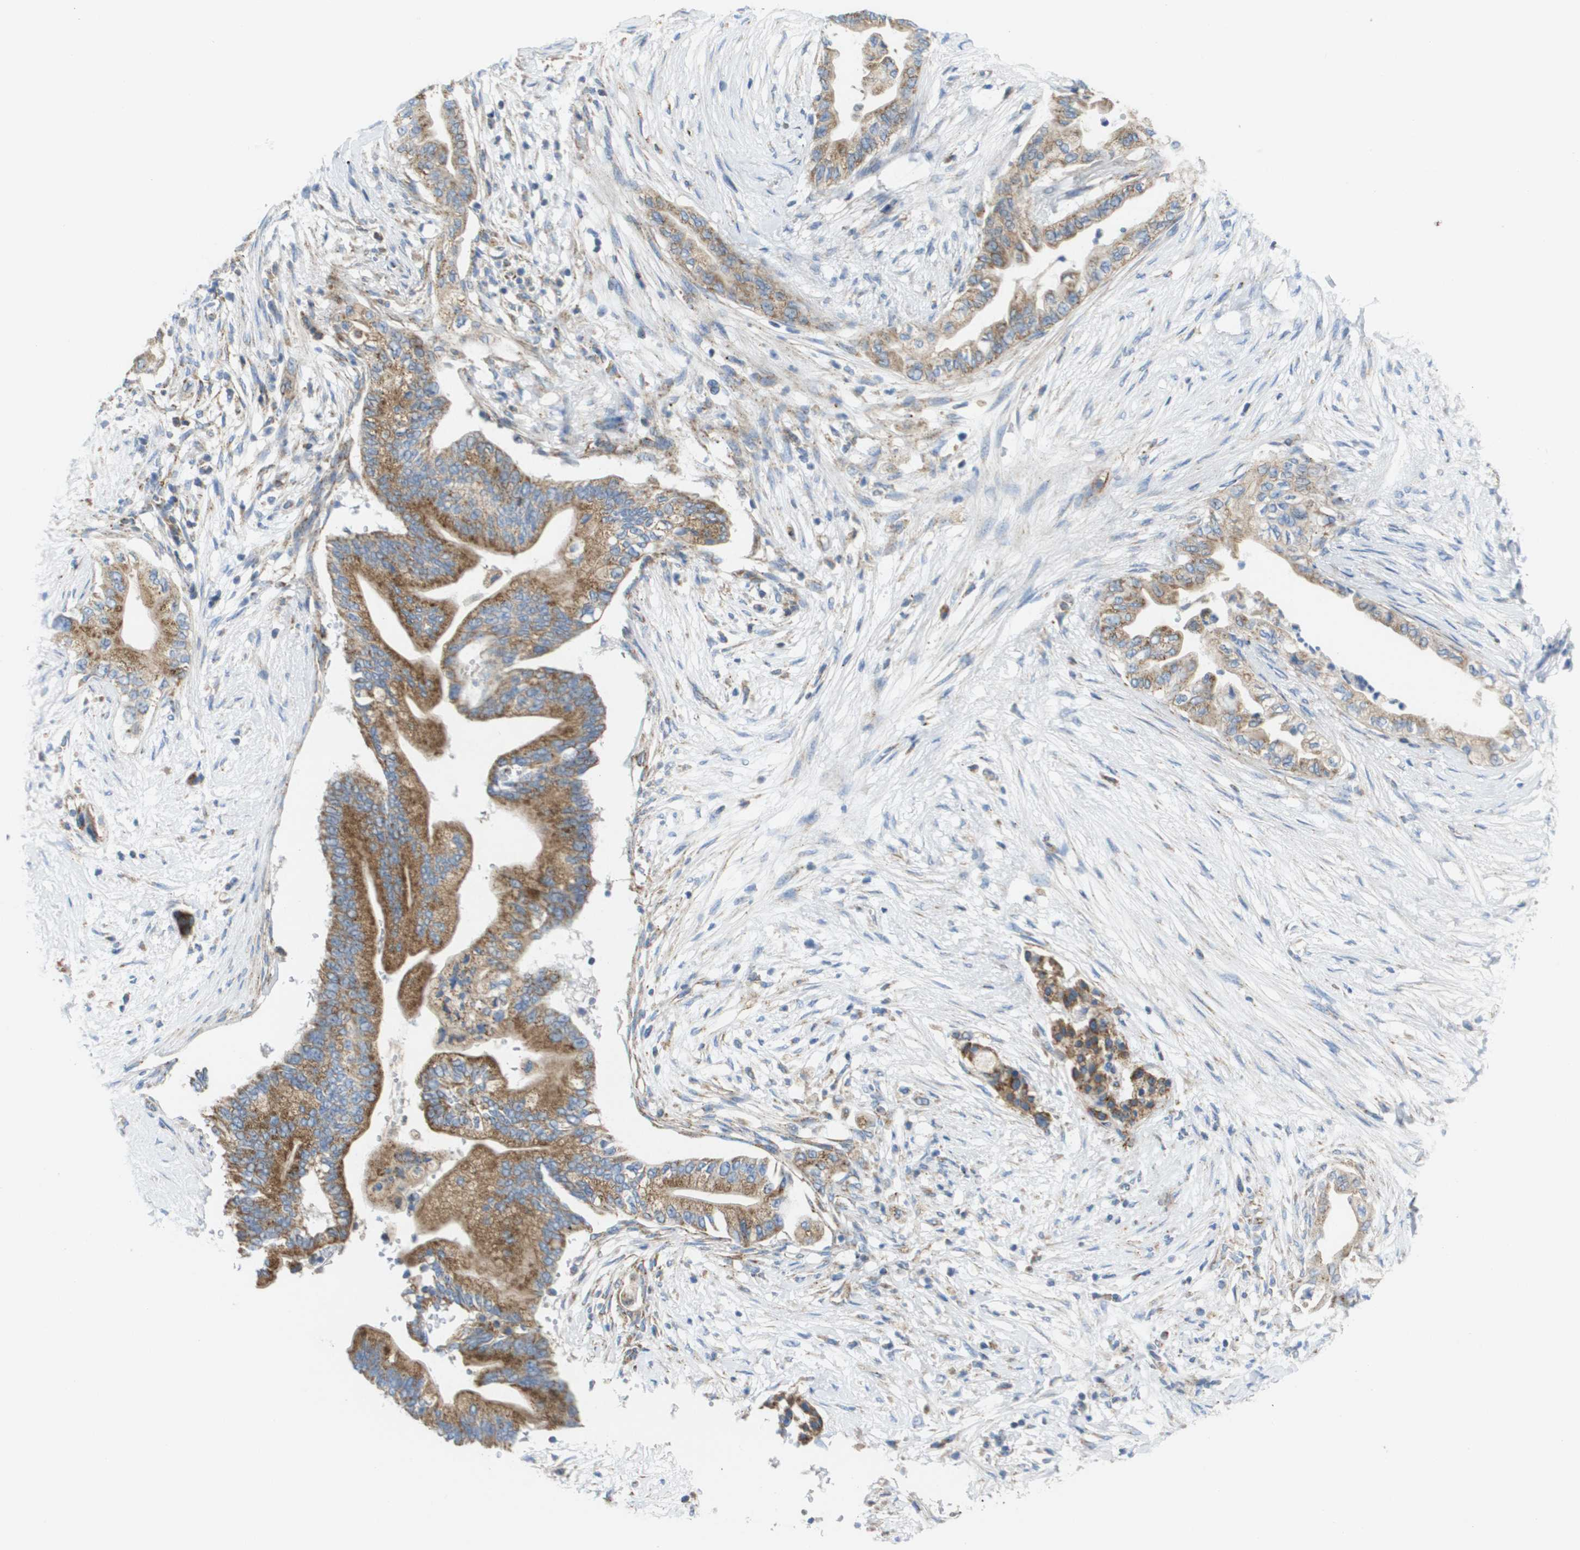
{"staining": {"intensity": "strong", "quantity": ">75%", "location": "cytoplasmic/membranous"}, "tissue": "pancreatic cancer", "cell_type": "Tumor cells", "image_type": "cancer", "snomed": [{"axis": "morphology", "description": "Normal tissue, NOS"}, {"axis": "morphology", "description": "Adenocarcinoma, NOS"}, {"axis": "topography", "description": "Pancreas"}, {"axis": "topography", "description": "Duodenum"}], "caption": "Pancreatic cancer (adenocarcinoma) was stained to show a protein in brown. There is high levels of strong cytoplasmic/membranous positivity in approximately >75% of tumor cells.", "gene": "FIS1", "patient": {"sex": "female", "age": 60}}